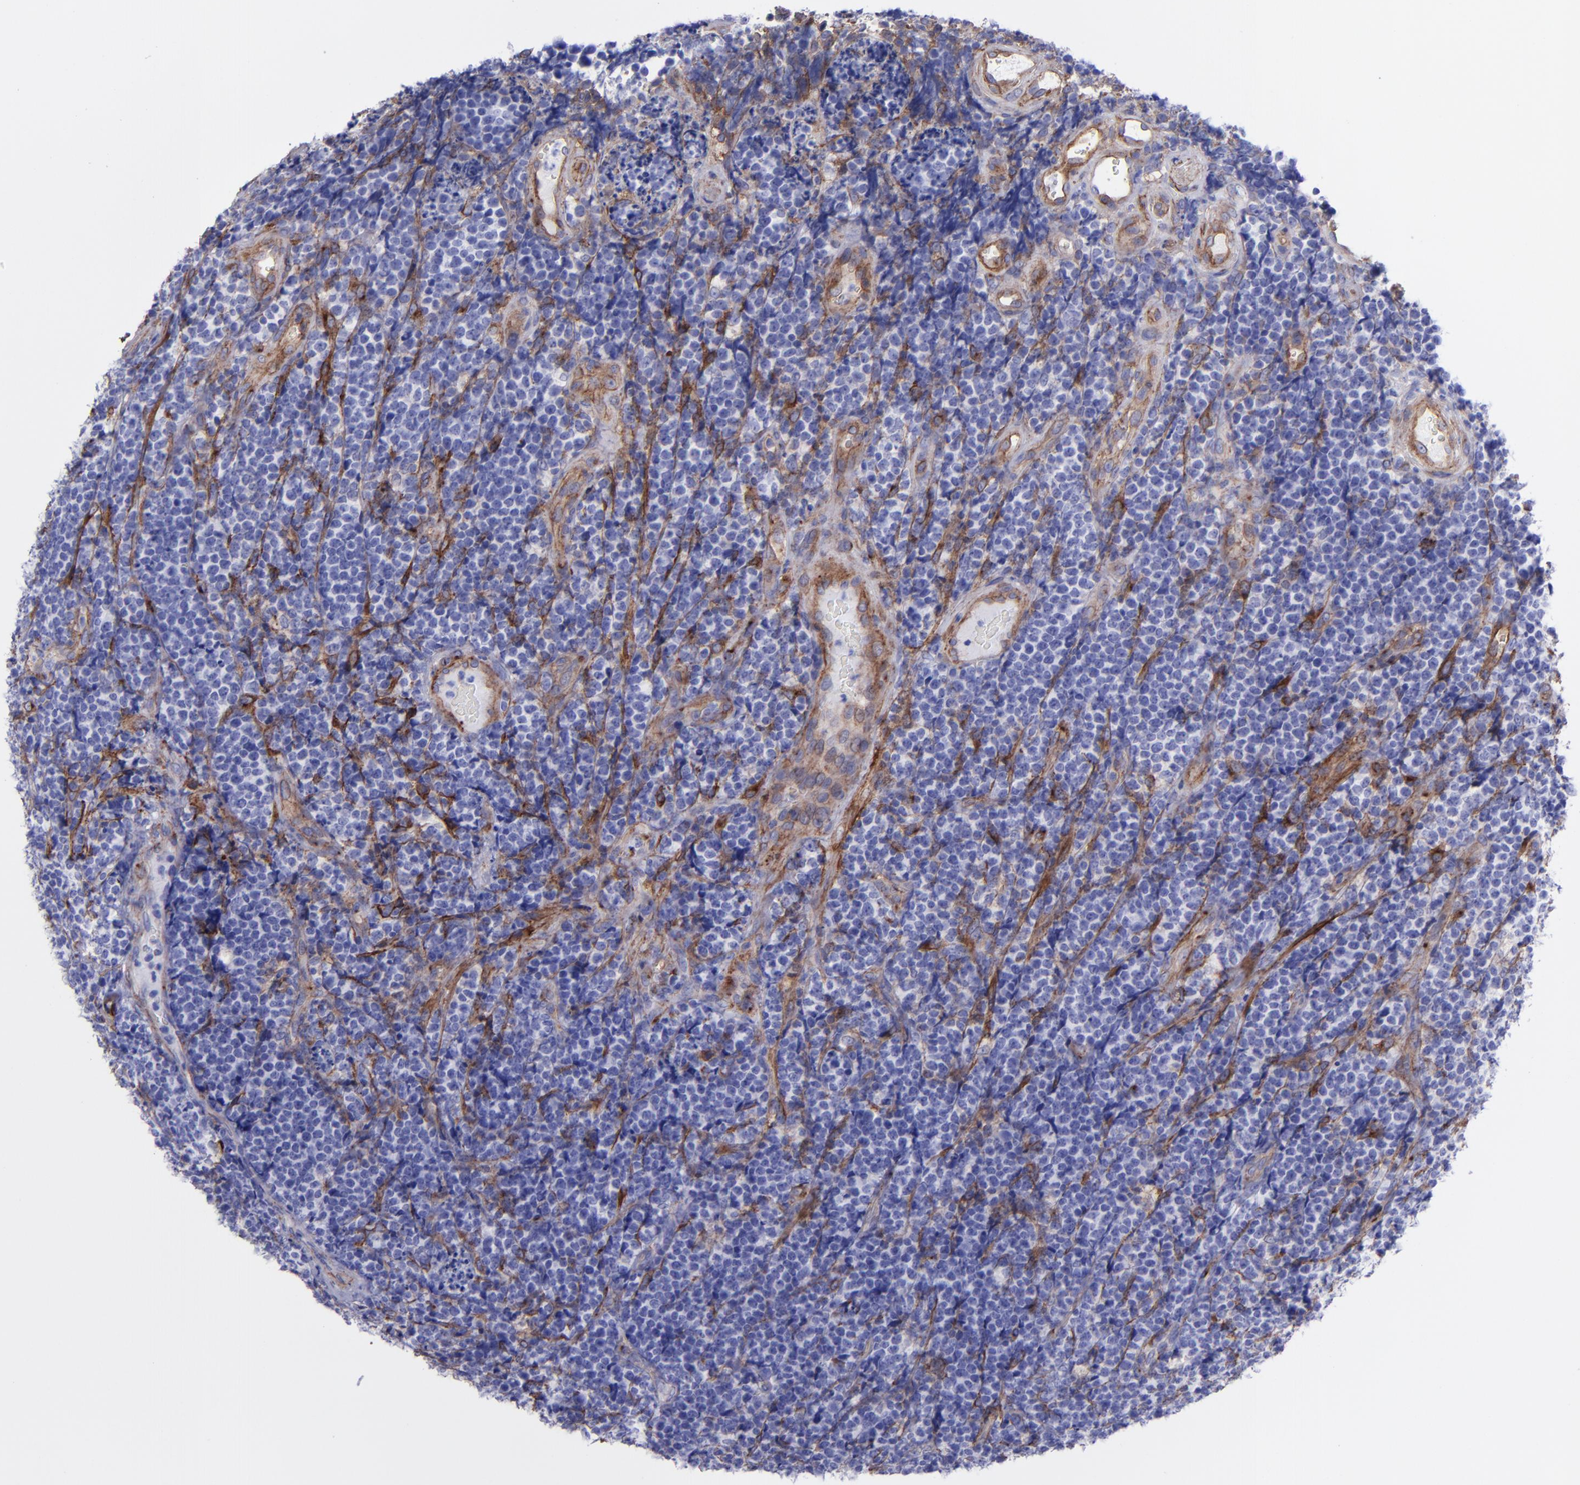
{"staining": {"intensity": "negative", "quantity": "none", "location": "none"}, "tissue": "lymphoma", "cell_type": "Tumor cells", "image_type": "cancer", "snomed": [{"axis": "morphology", "description": "Malignant lymphoma, non-Hodgkin's type, High grade"}, {"axis": "topography", "description": "Small intestine"}, {"axis": "topography", "description": "Colon"}], "caption": "Human lymphoma stained for a protein using immunohistochemistry (IHC) displays no positivity in tumor cells.", "gene": "ITGAV", "patient": {"sex": "male", "age": 8}}